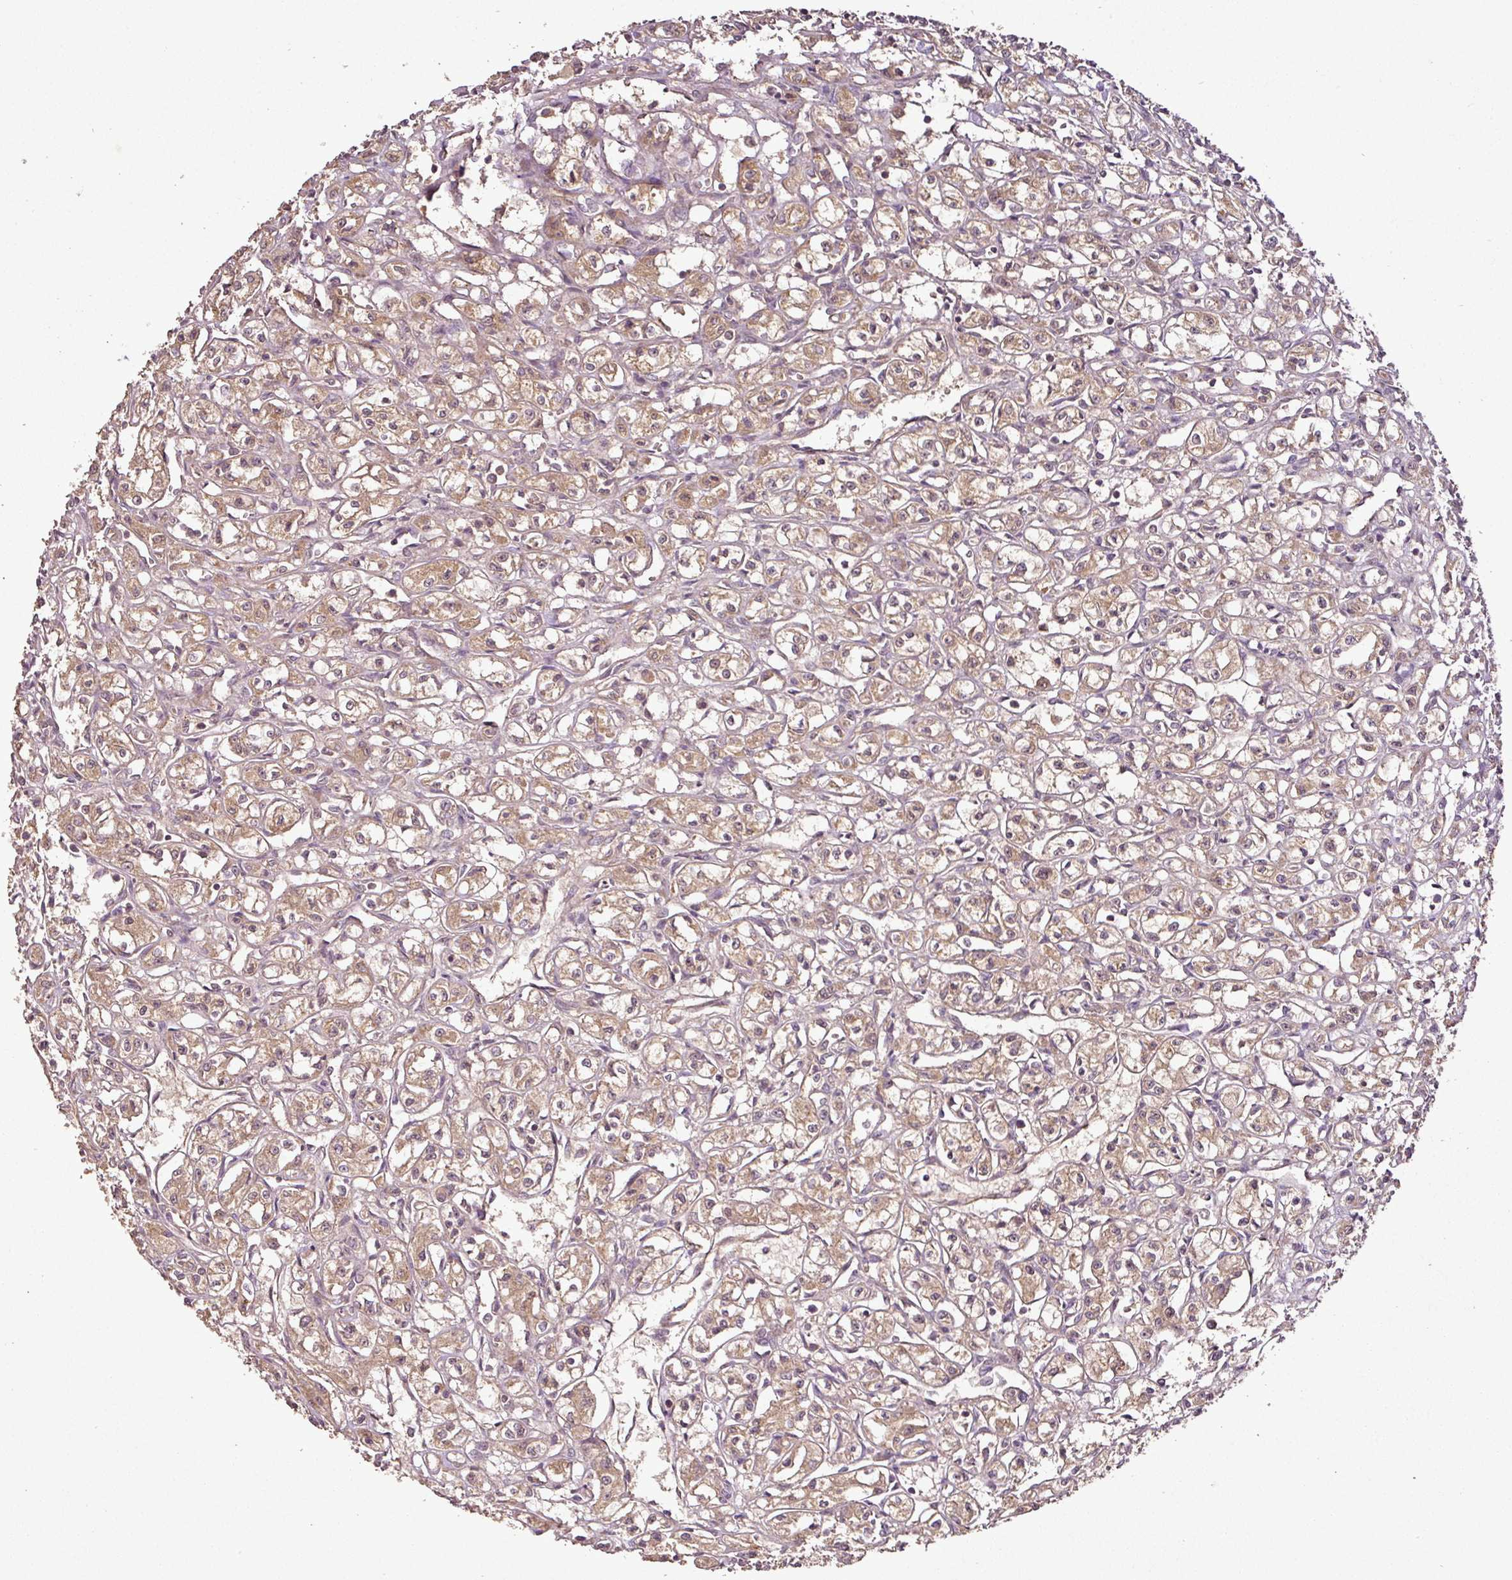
{"staining": {"intensity": "moderate", "quantity": "25%-75%", "location": "cytoplasmic/membranous"}, "tissue": "renal cancer", "cell_type": "Tumor cells", "image_type": "cancer", "snomed": [{"axis": "morphology", "description": "Adenocarcinoma, NOS"}, {"axis": "topography", "description": "Kidney"}], "caption": "Immunohistochemical staining of human adenocarcinoma (renal) exhibits medium levels of moderate cytoplasmic/membranous protein positivity in about 25%-75% of tumor cells.", "gene": "FAIM", "patient": {"sex": "male", "age": 56}}